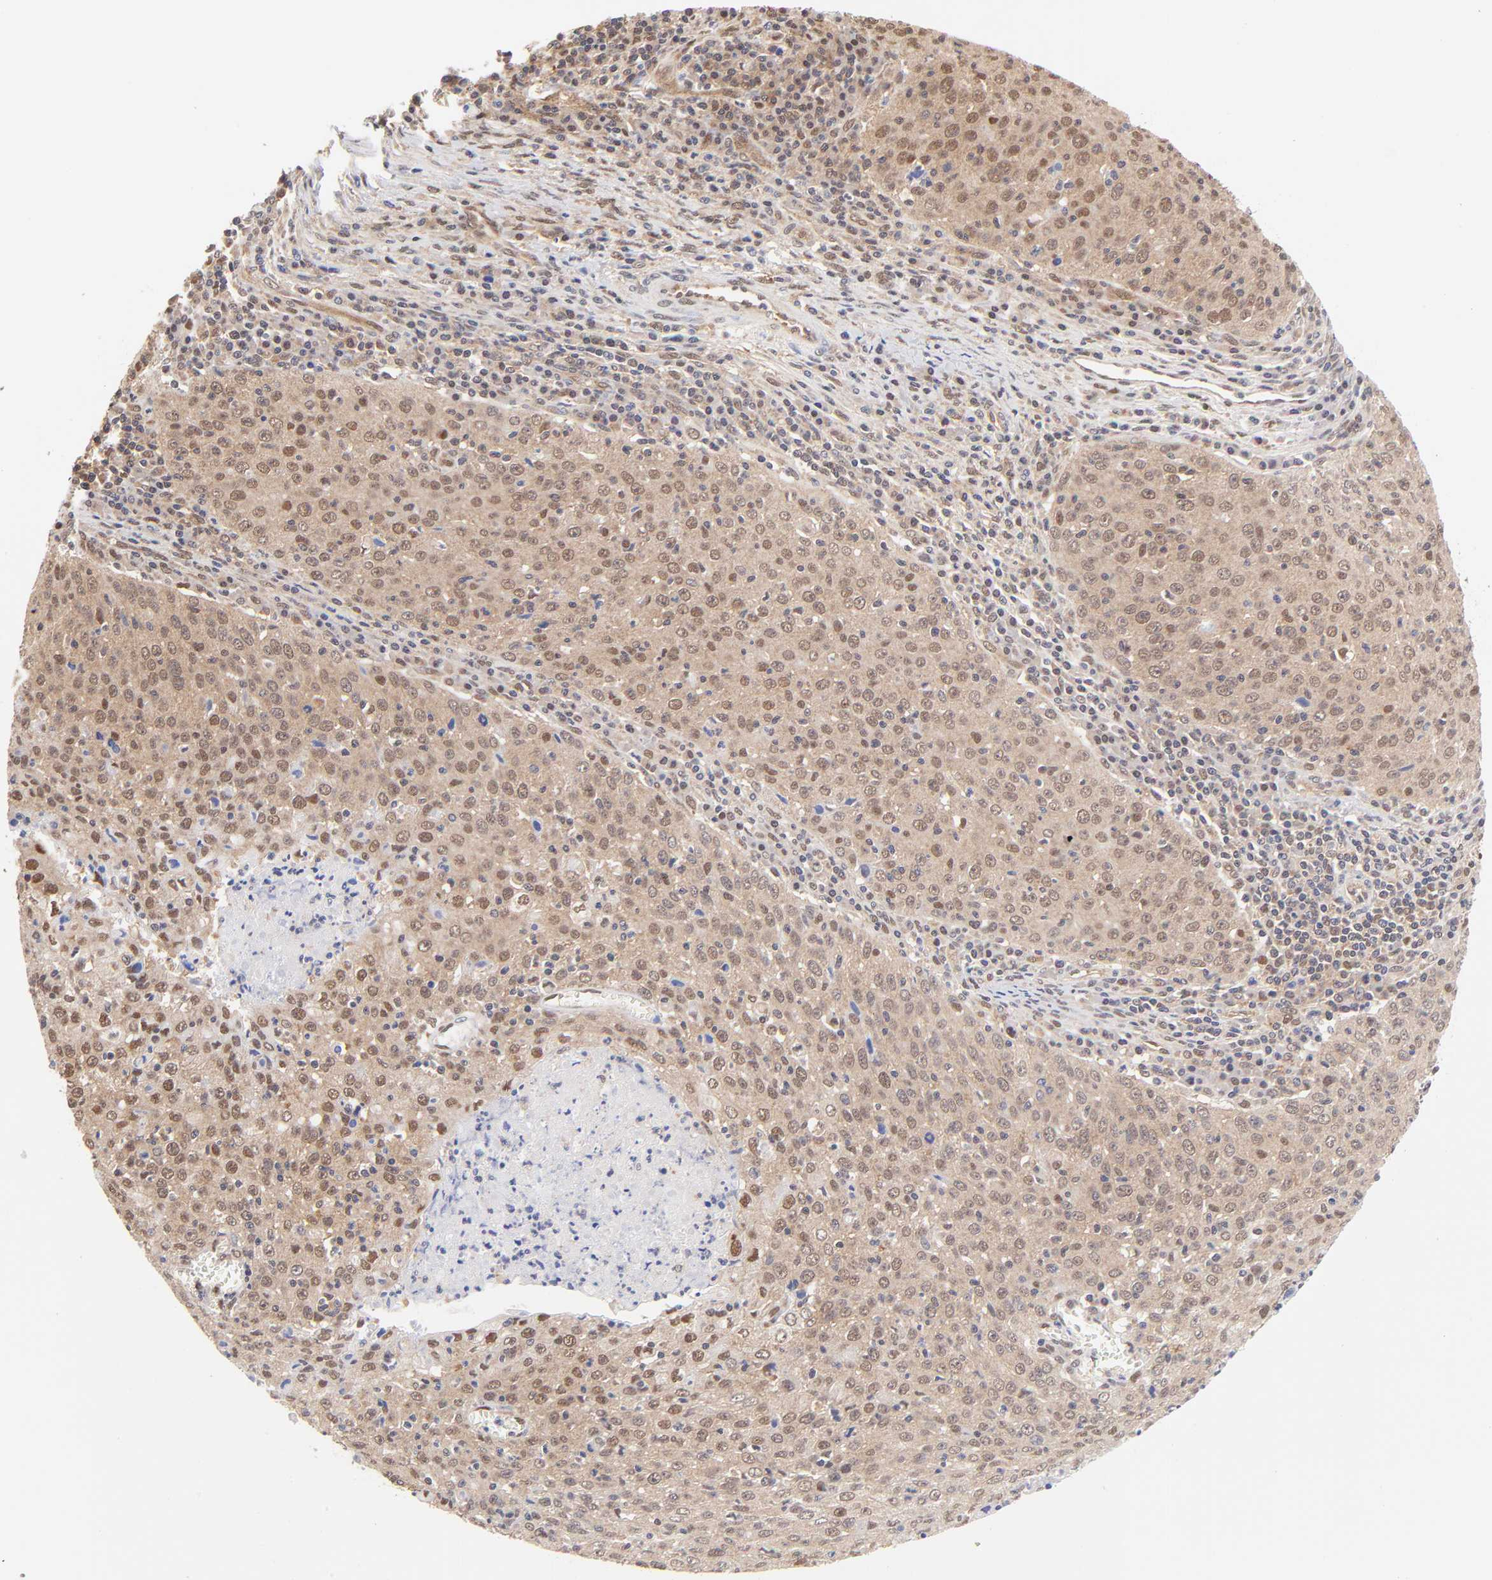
{"staining": {"intensity": "moderate", "quantity": "25%-75%", "location": "cytoplasmic/membranous,nuclear"}, "tissue": "cervical cancer", "cell_type": "Tumor cells", "image_type": "cancer", "snomed": [{"axis": "morphology", "description": "Squamous cell carcinoma, NOS"}, {"axis": "topography", "description": "Cervix"}], "caption": "Human squamous cell carcinoma (cervical) stained with a brown dye reveals moderate cytoplasmic/membranous and nuclear positive positivity in approximately 25%-75% of tumor cells.", "gene": "PSMC4", "patient": {"sex": "female", "age": 27}}